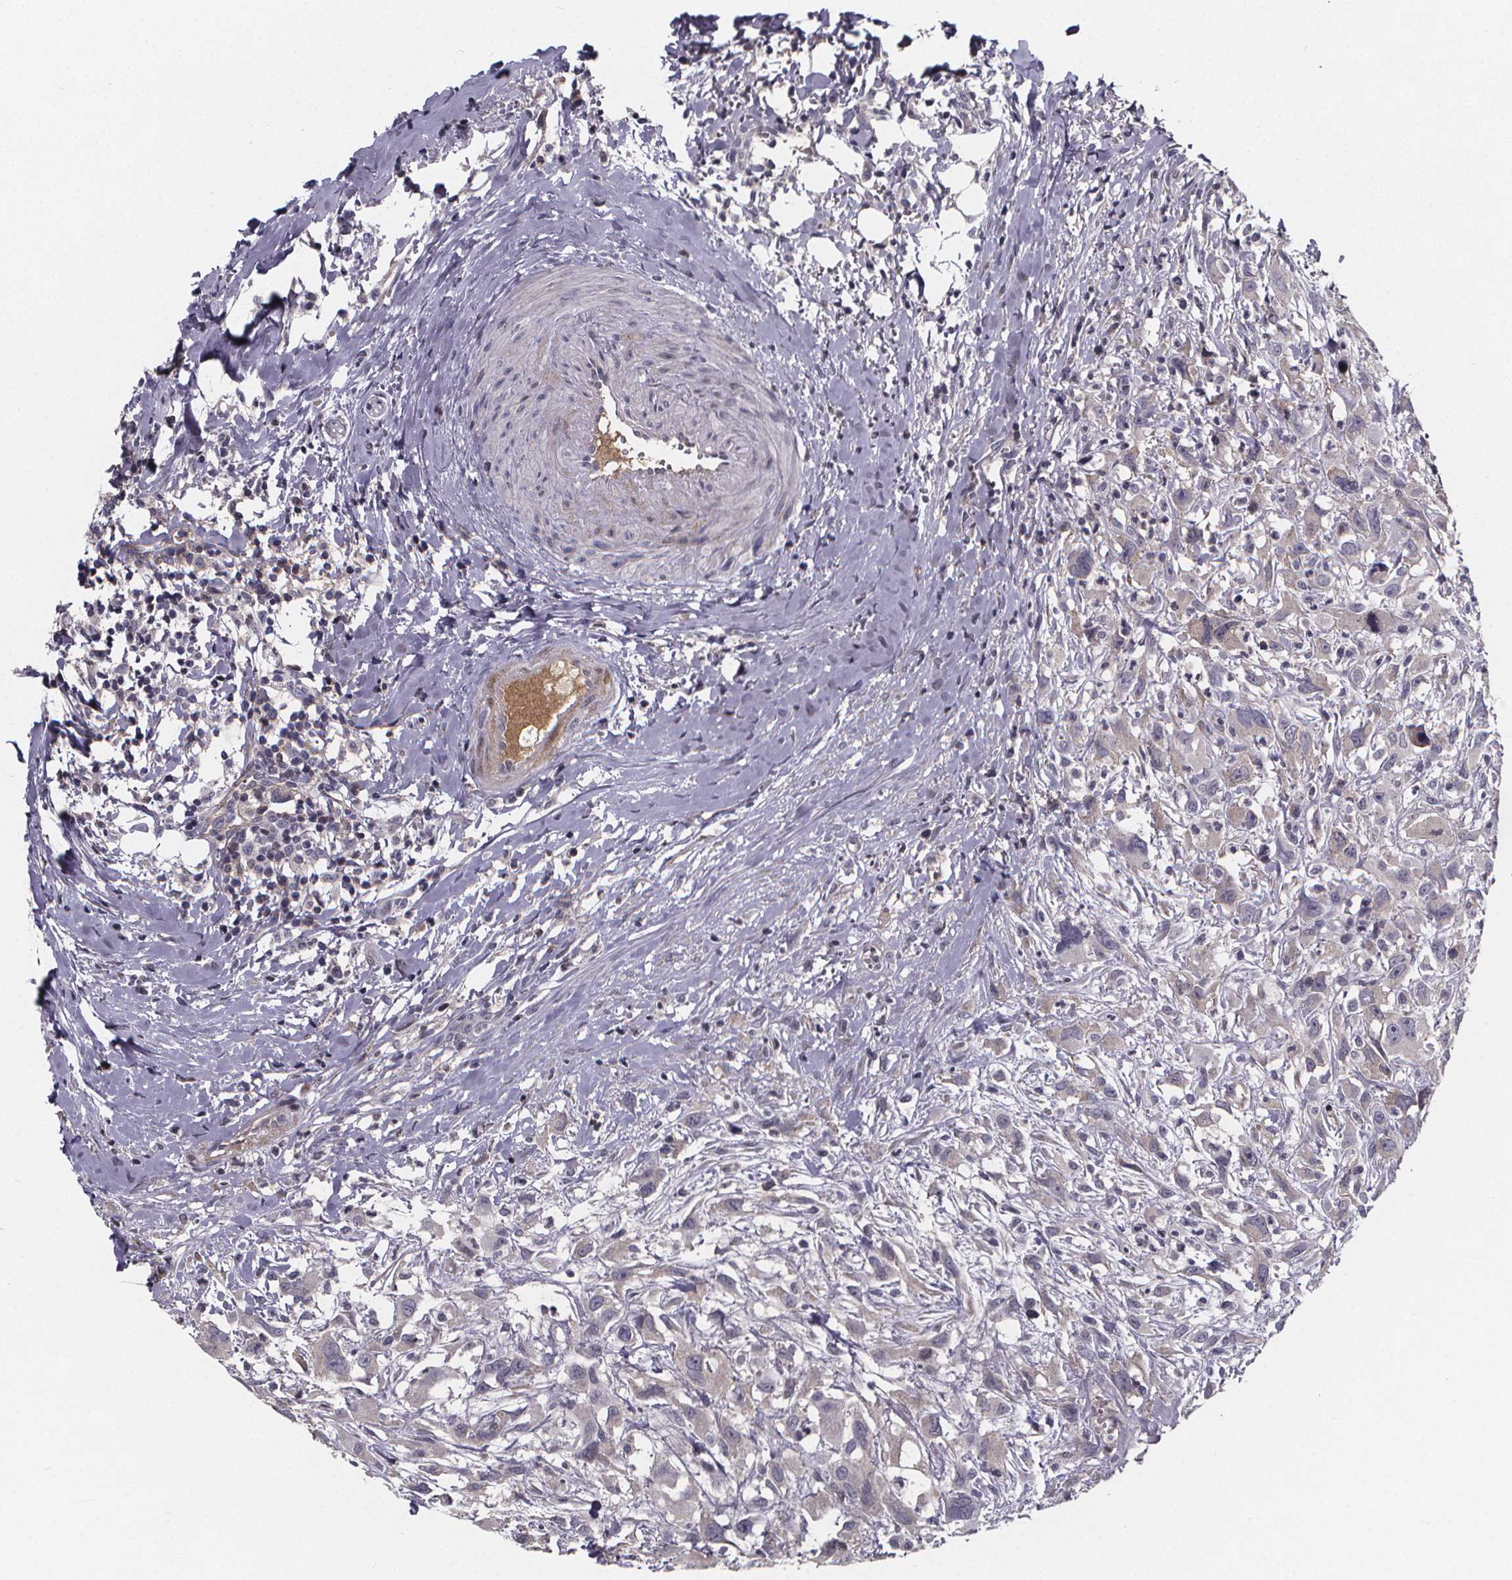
{"staining": {"intensity": "negative", "quantity": "none", "location": "none"}, "tissue": "head and neck cancer", "cell_type": "Tumor cells", "image_type": "cancer", "snomed": [{"axis": "morphology", "description": "Squamous cell carcinoma, NOS"}, {"axis": "morphology", "description": "Squamous cell carcinoma, metastatic, NOS"}, {"axis": "topography", "description": "Oral tissue"}, {"axis": "topography", "description": "Head-Neck"}], "caption": "Tumor cells are negative for protein expression in human head and neck cancer (metastatic squamous cell carcinoma).", "gene": "AGT", "patient": {"sex": "female", "age": 85}}